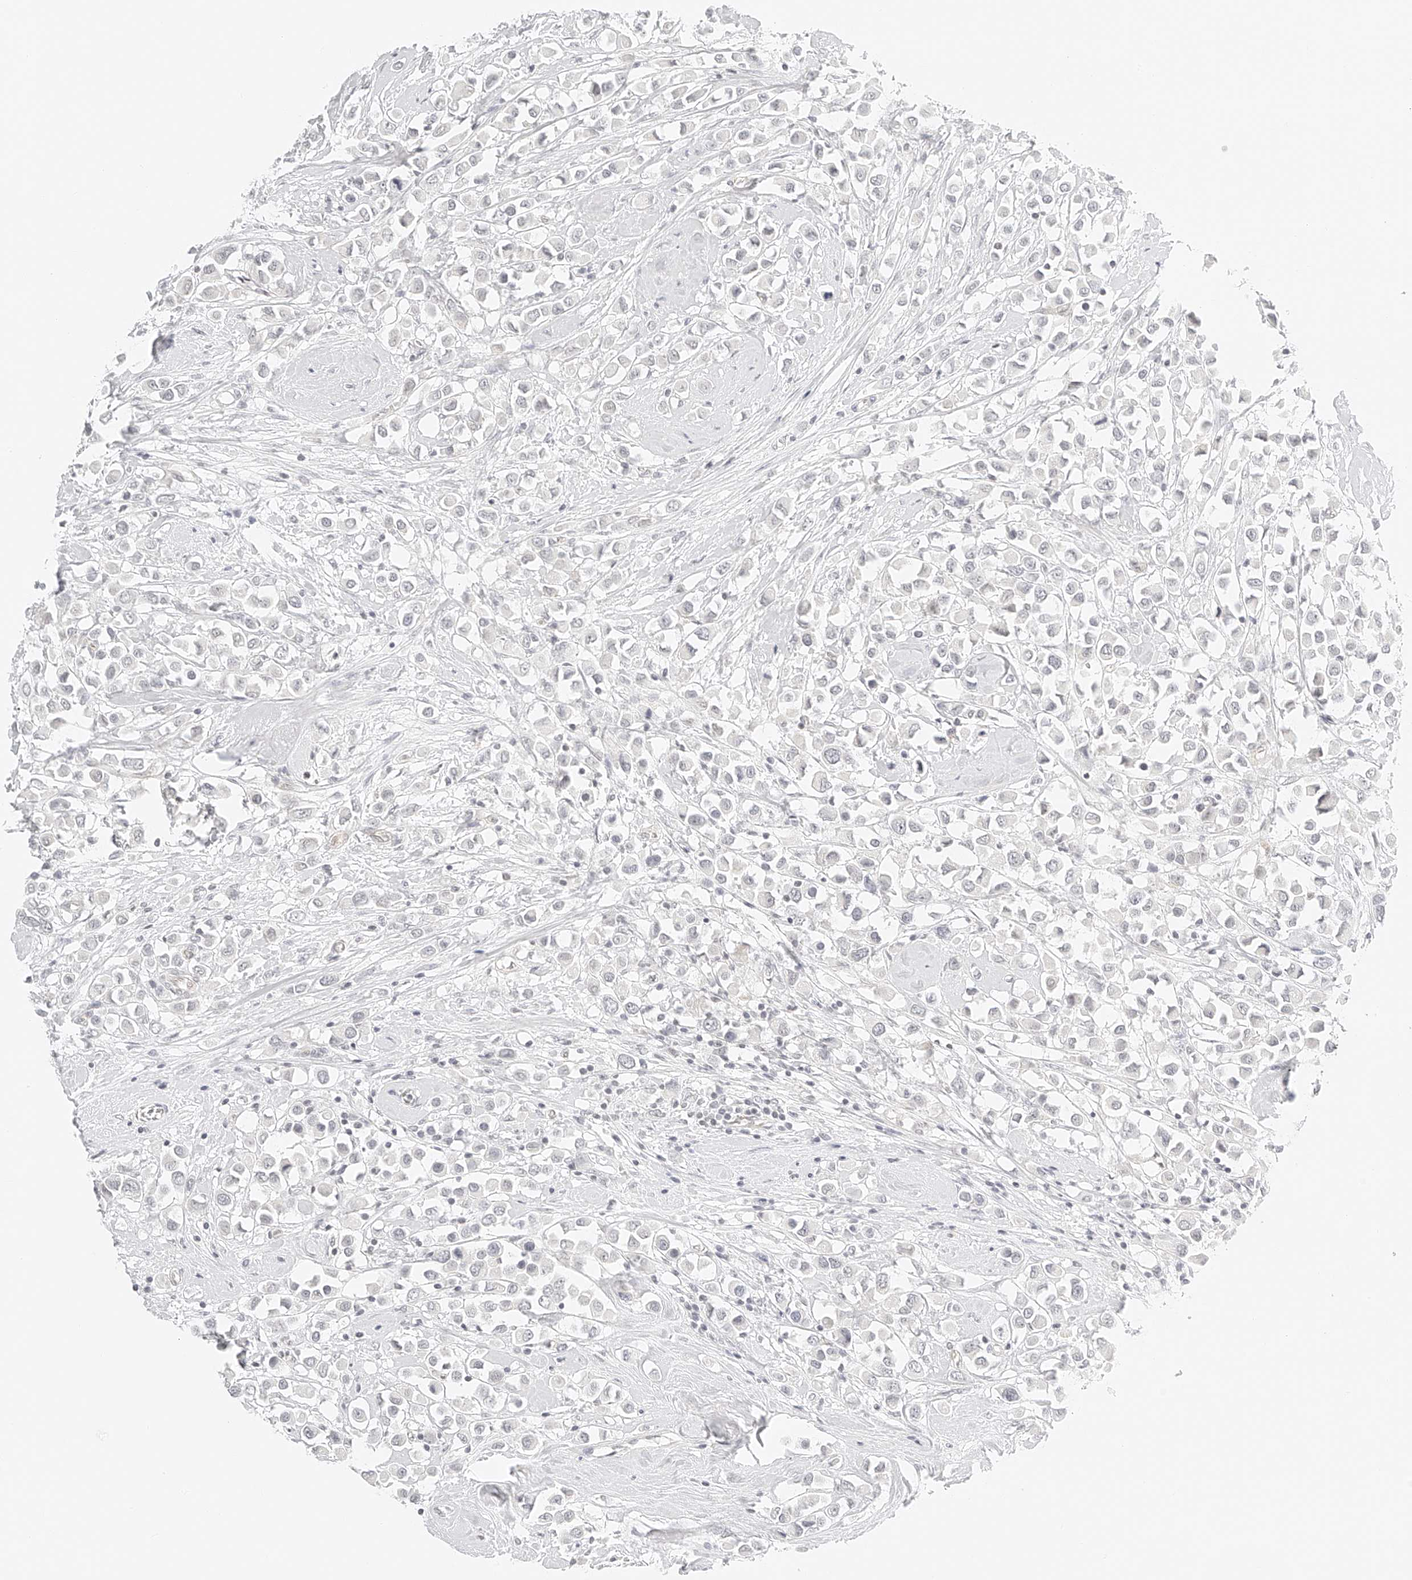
{"staining": {"intensity": "negative", "quantity": "none", "location": "none"}, "tissue": "breast cancer", "cell_type": "Tumor cells", "image_type": "cancer", "snomed": [{"axis": "morphology", "description": "Duct carcinoma"}, {"axis": "topography", "description": "Breast"}], "caption": "The IHC image has no significant expression in tumor cells of breast cancer tissue.", "gene": "ZFP69", "patient": {"sex": "female", "age": 61}}